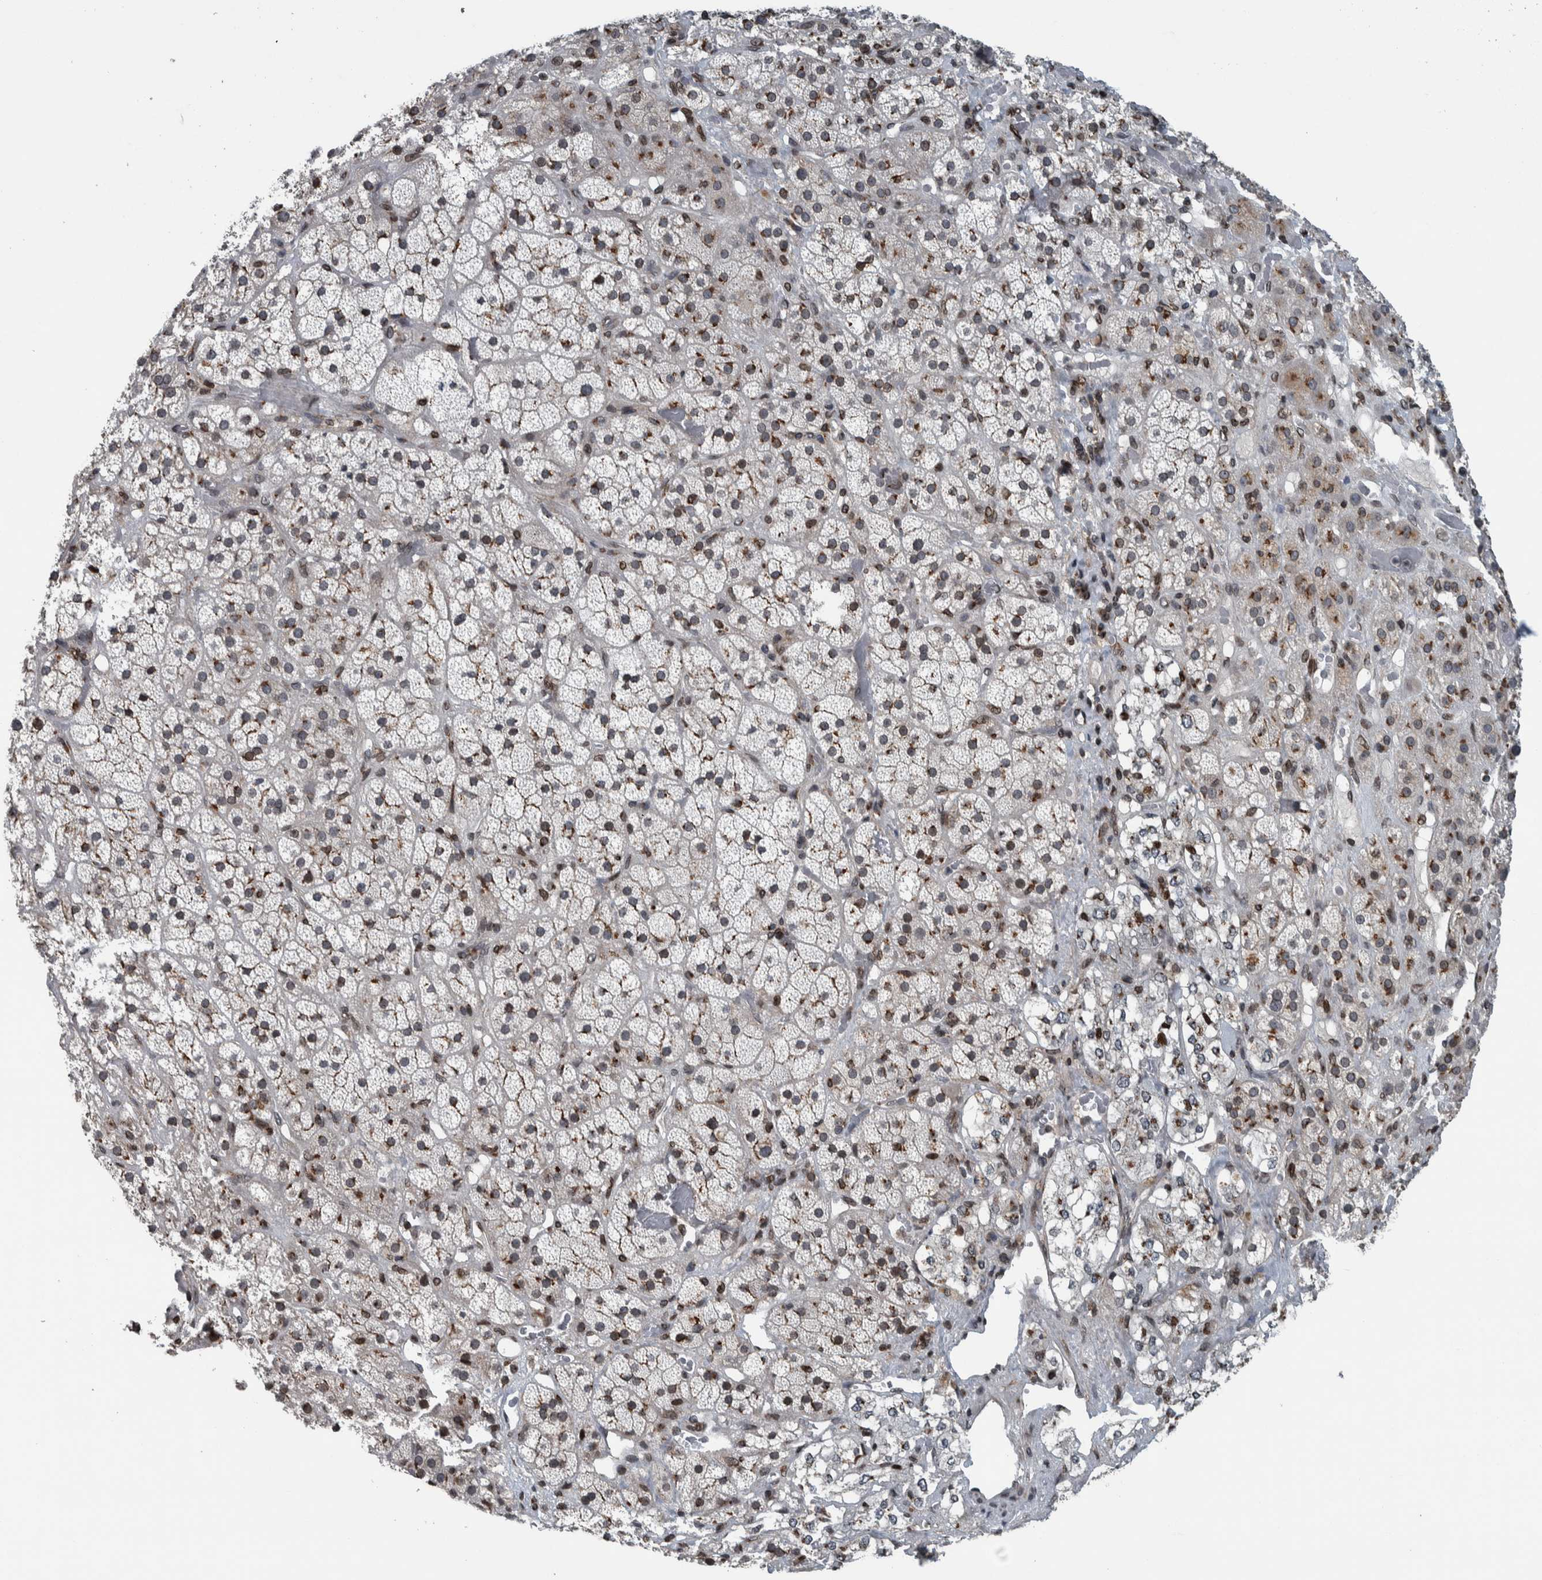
{"staining": {"intensity": "strong", "quantity": ">75%", "location": "cytoplasmic/membranous,nuclear"}, "tissue": "adrenal gland", "cell_type": "Glandular cells", "image_type": "normal", "snomed": [{"axis": "morphology", "description": "Normal tissue, NOS"}, {"axis": "topography", "description": "Adrenal gland"}], "caption": "An immunohistochemistry (IHC) photomicrograph of normal tissue is shown. Protein staining in brown shows strong cytoplasmic/membranous,nuclear positivity in adrenal gland within glandular cells. (DAB IHC with brightfield microscopy, high magnification).", "gene": "FAM135B", "patient": {"sex": "male", "age": 57}}